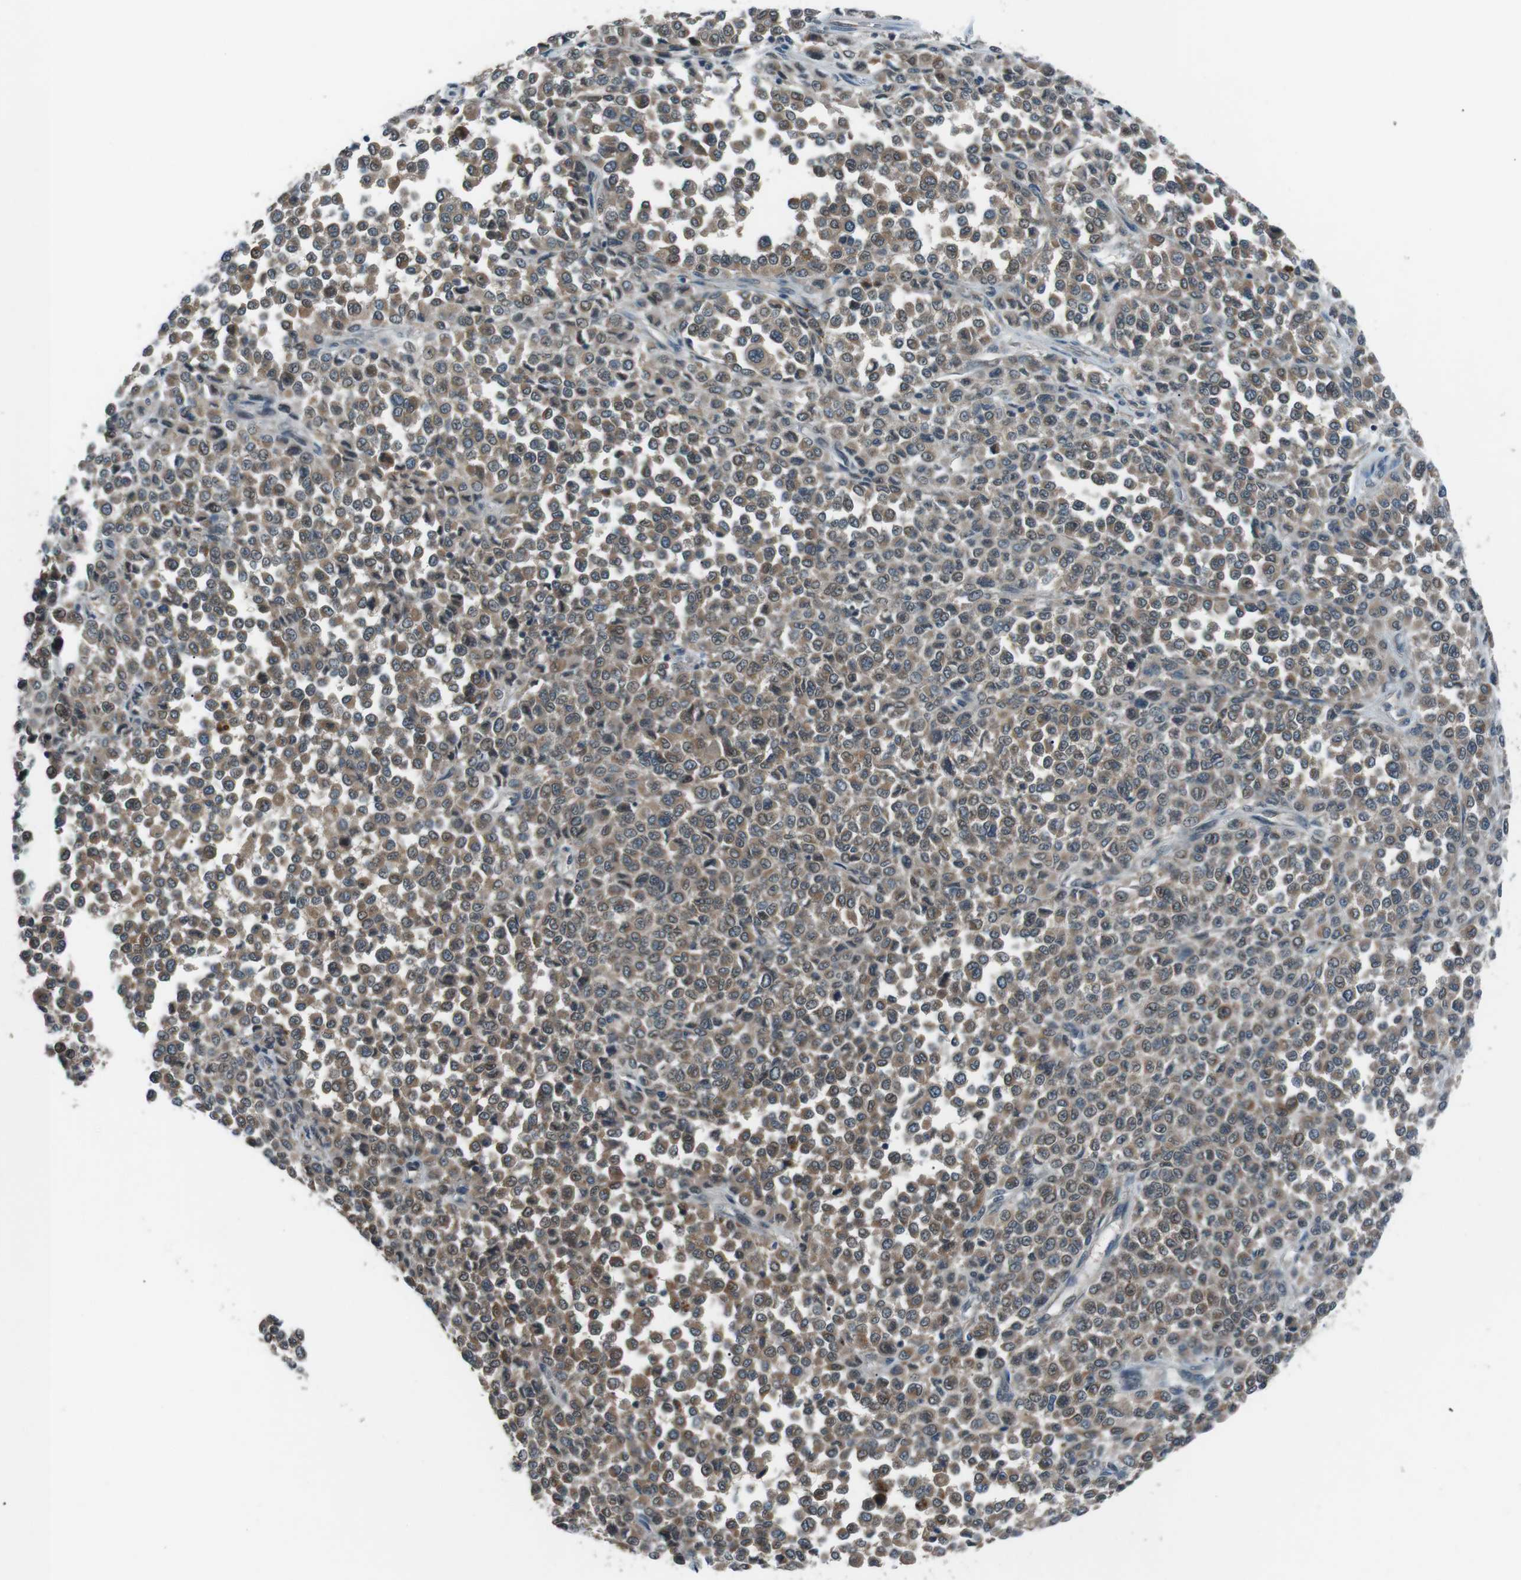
{"staining": {"intensity": "weak", "quantity": ">75%", "location": "cytoplasmic/membranous"}, "tissue": "melanoma", "cell_type": "Tumor cells", "image_type": "cancer", "snomed": [{"axis": "morphology", "description": "Malignant melanoma, Metastatic site"}, {"axis": "topography", "description": "Pancreas"}], "caption": "An IHC micrograph of tumor tissue is shown. Protein staining in brown labels weak cytoplasmic/membranous positivity in melanoma within tumor cells. The staining is performed using DAB brown chromogen to label protein expression. The nuclei are counter-stained blue using hematoxylin.", "gene": "LRIG2", "patient": {"sex": "female", "age": 30}}